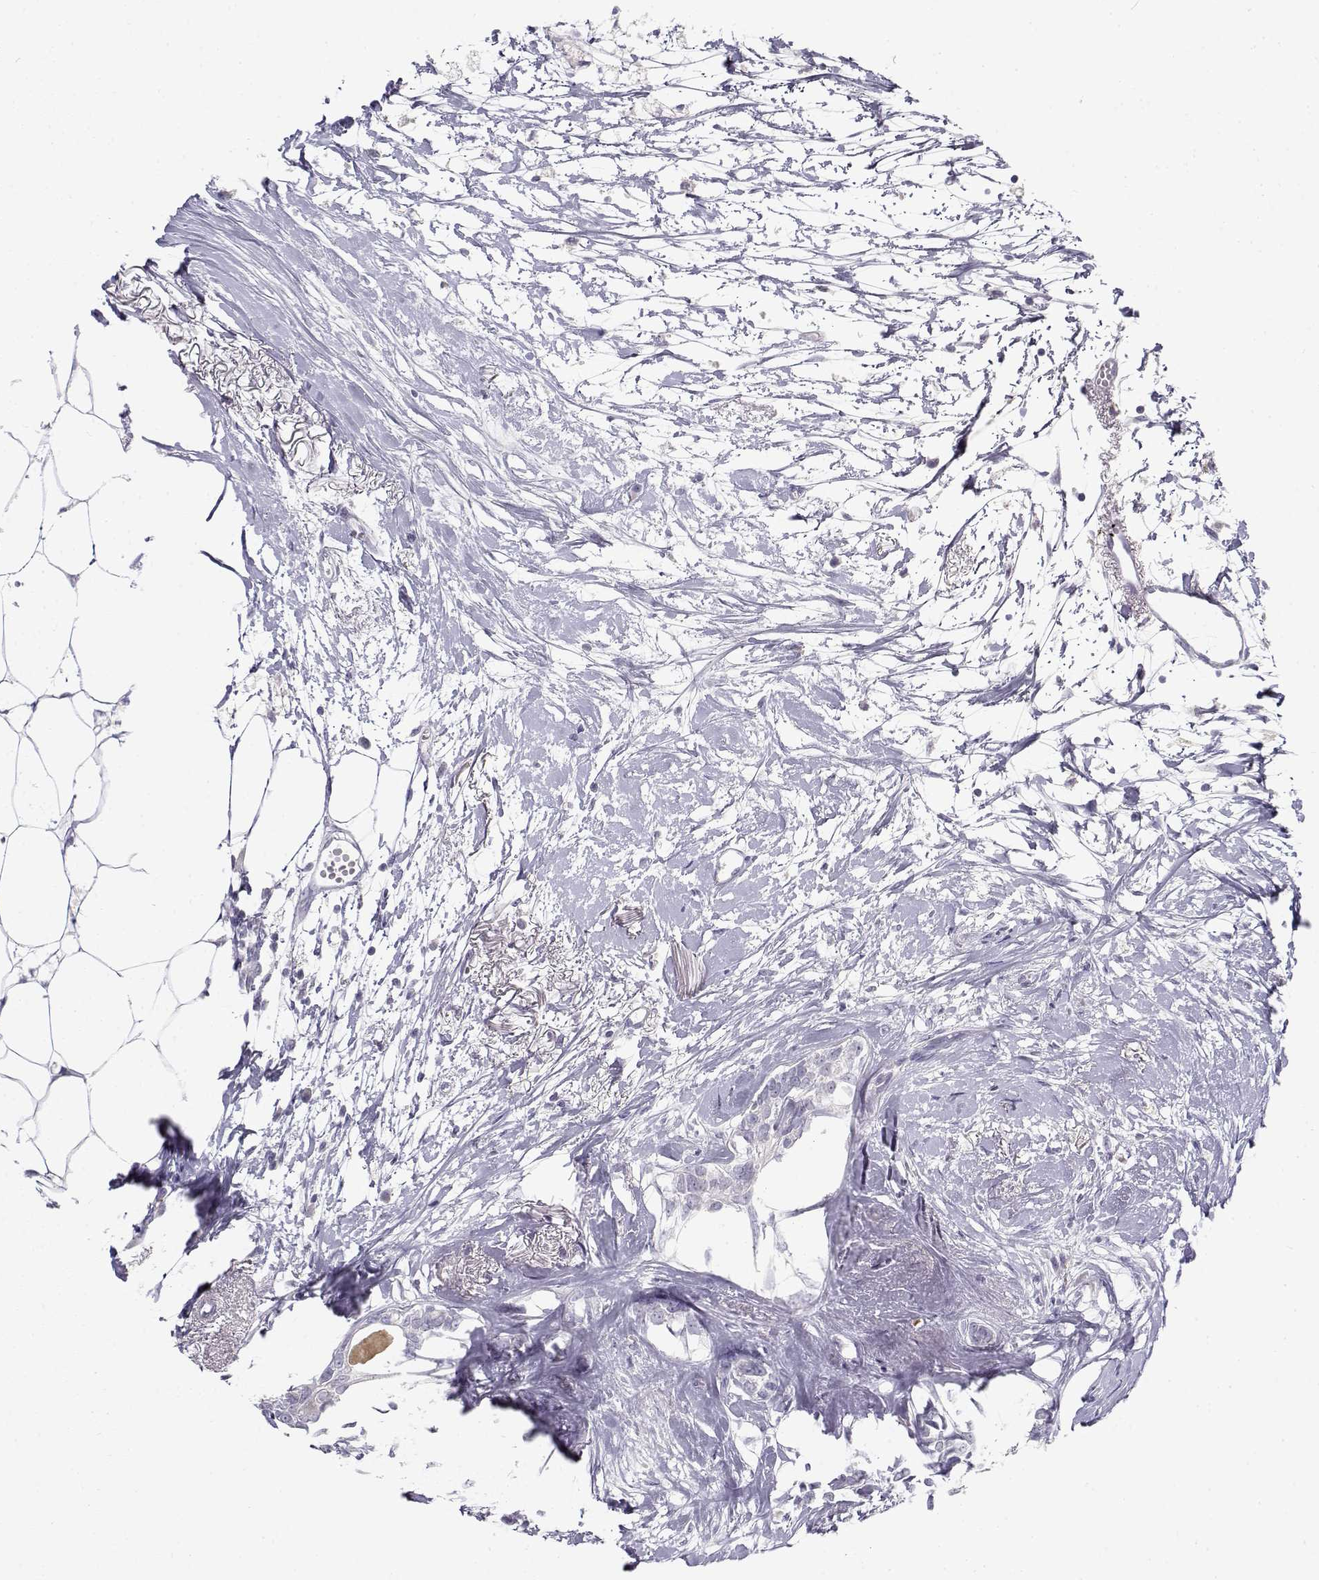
{"staining": {"intensity": "negative", "quantity": "none", "location": "none"}, "tissue": "breast cancer", "cell_type": "Tumor cells", "image_type": "cancer", "snomed": [{"axis": "morphology", "description": "Duct carcinoma"}, {"axis": "topography", "description": "Breast"}], "caption": "IHC photomicrograph of neoplastic tissue: human breast cancer (invasive ductal carcinoma) stained with DAB (3,3'-diaminobenzidine) demonstrates no significant protein positivity in tumor cells.", "gene": "FAM166A", "patient": {"sex": "female", "age": 40}}